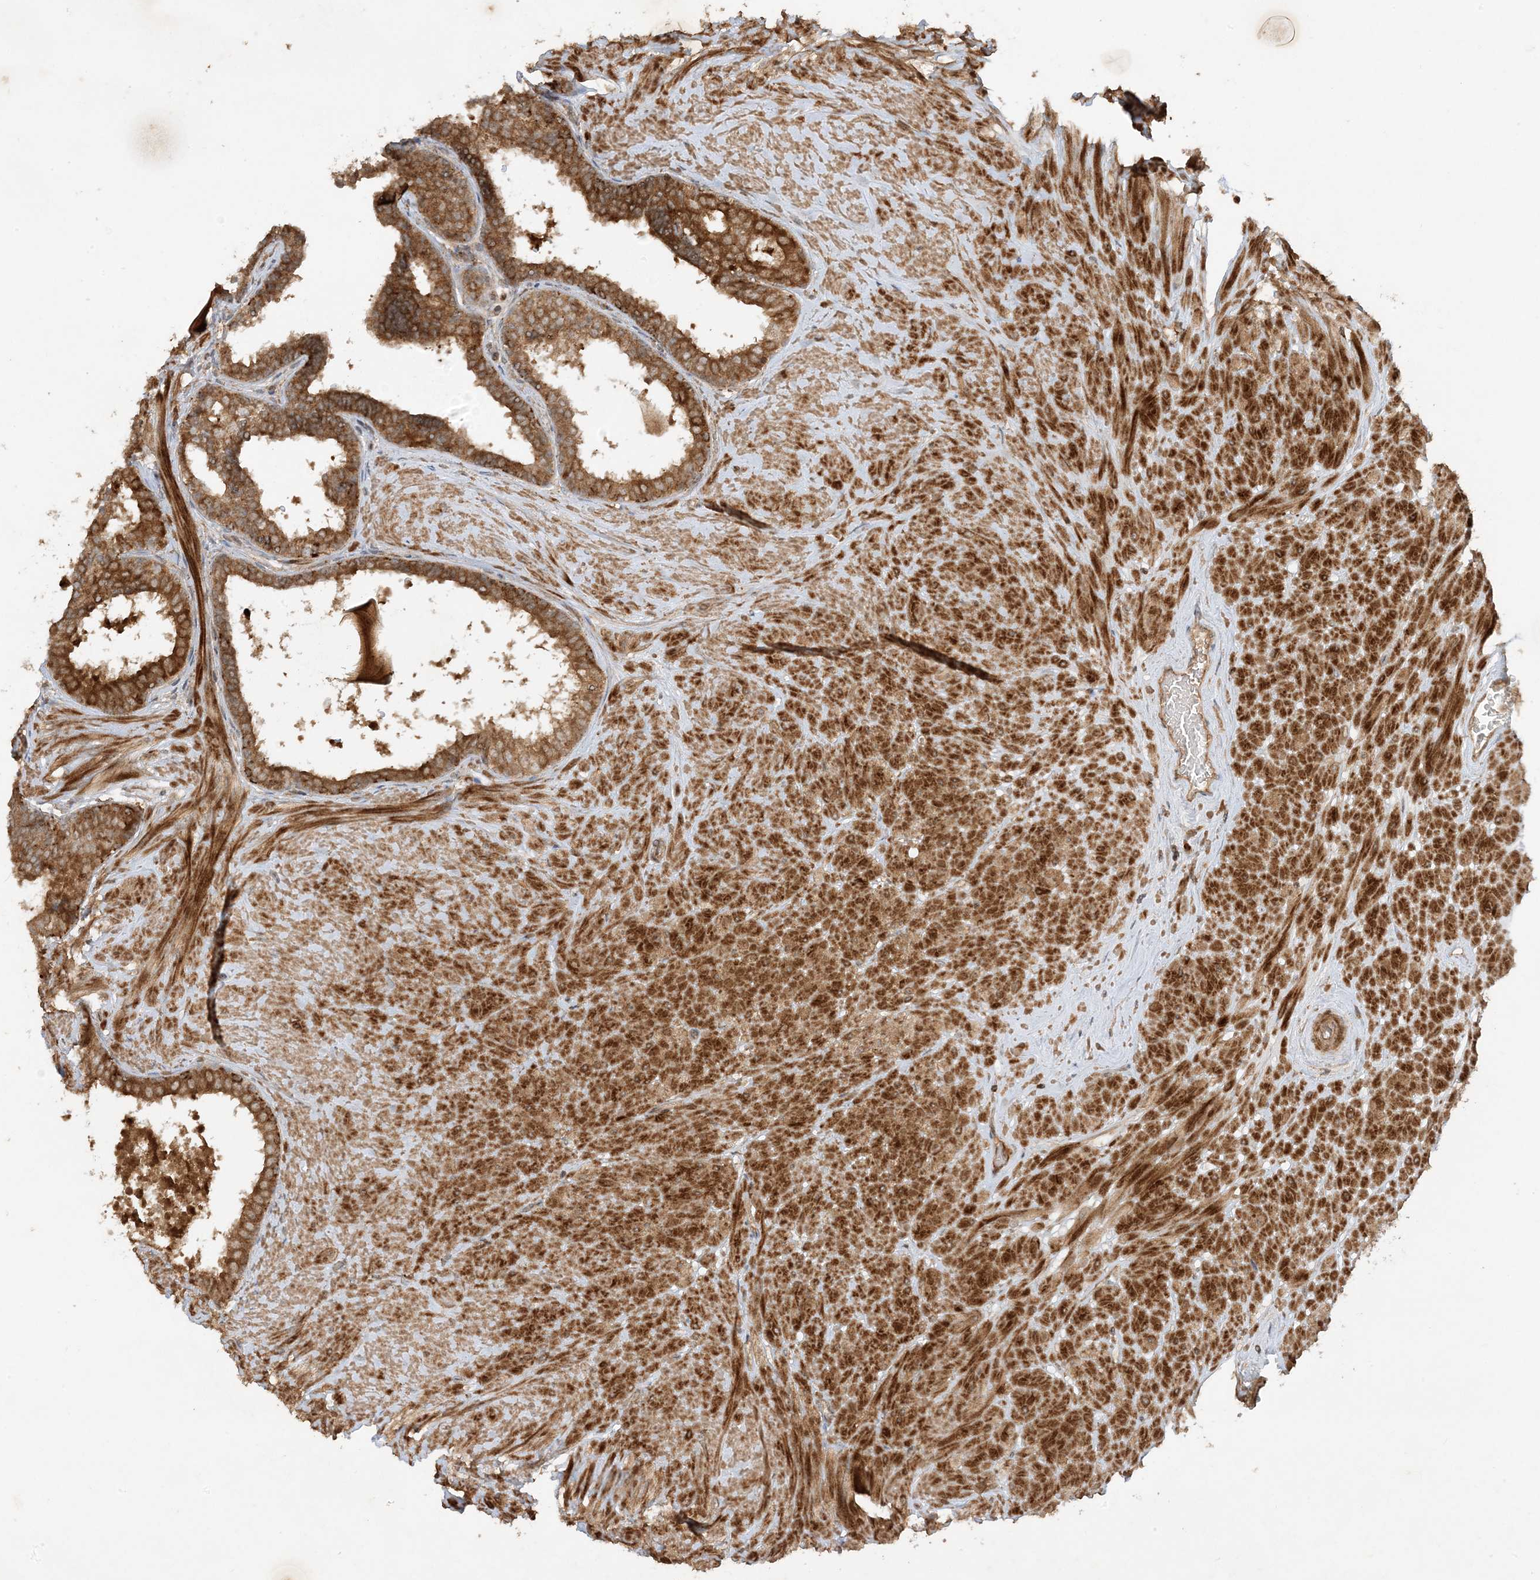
{"staining": {"intensity": "moderate", "quantity": ">75%", "location": "cytoplasmic/membranous"}, "tissue": "prostate", "cell_type": "Glandular cells", "image_type": "normal", "snomed": [{"axis": "morphology", "description": "Normal tissue, NOS"}, {"axis": "topography", "description": "Prostate"}], "caption": "Immunohistochemical staining of benign prostate reveals medium levels of moderate cytoplasmic/membranous positivity in approximately >75% of glandular cells.", "gene": "XRN1", "patient": {"sex": "male", "age": 48}}